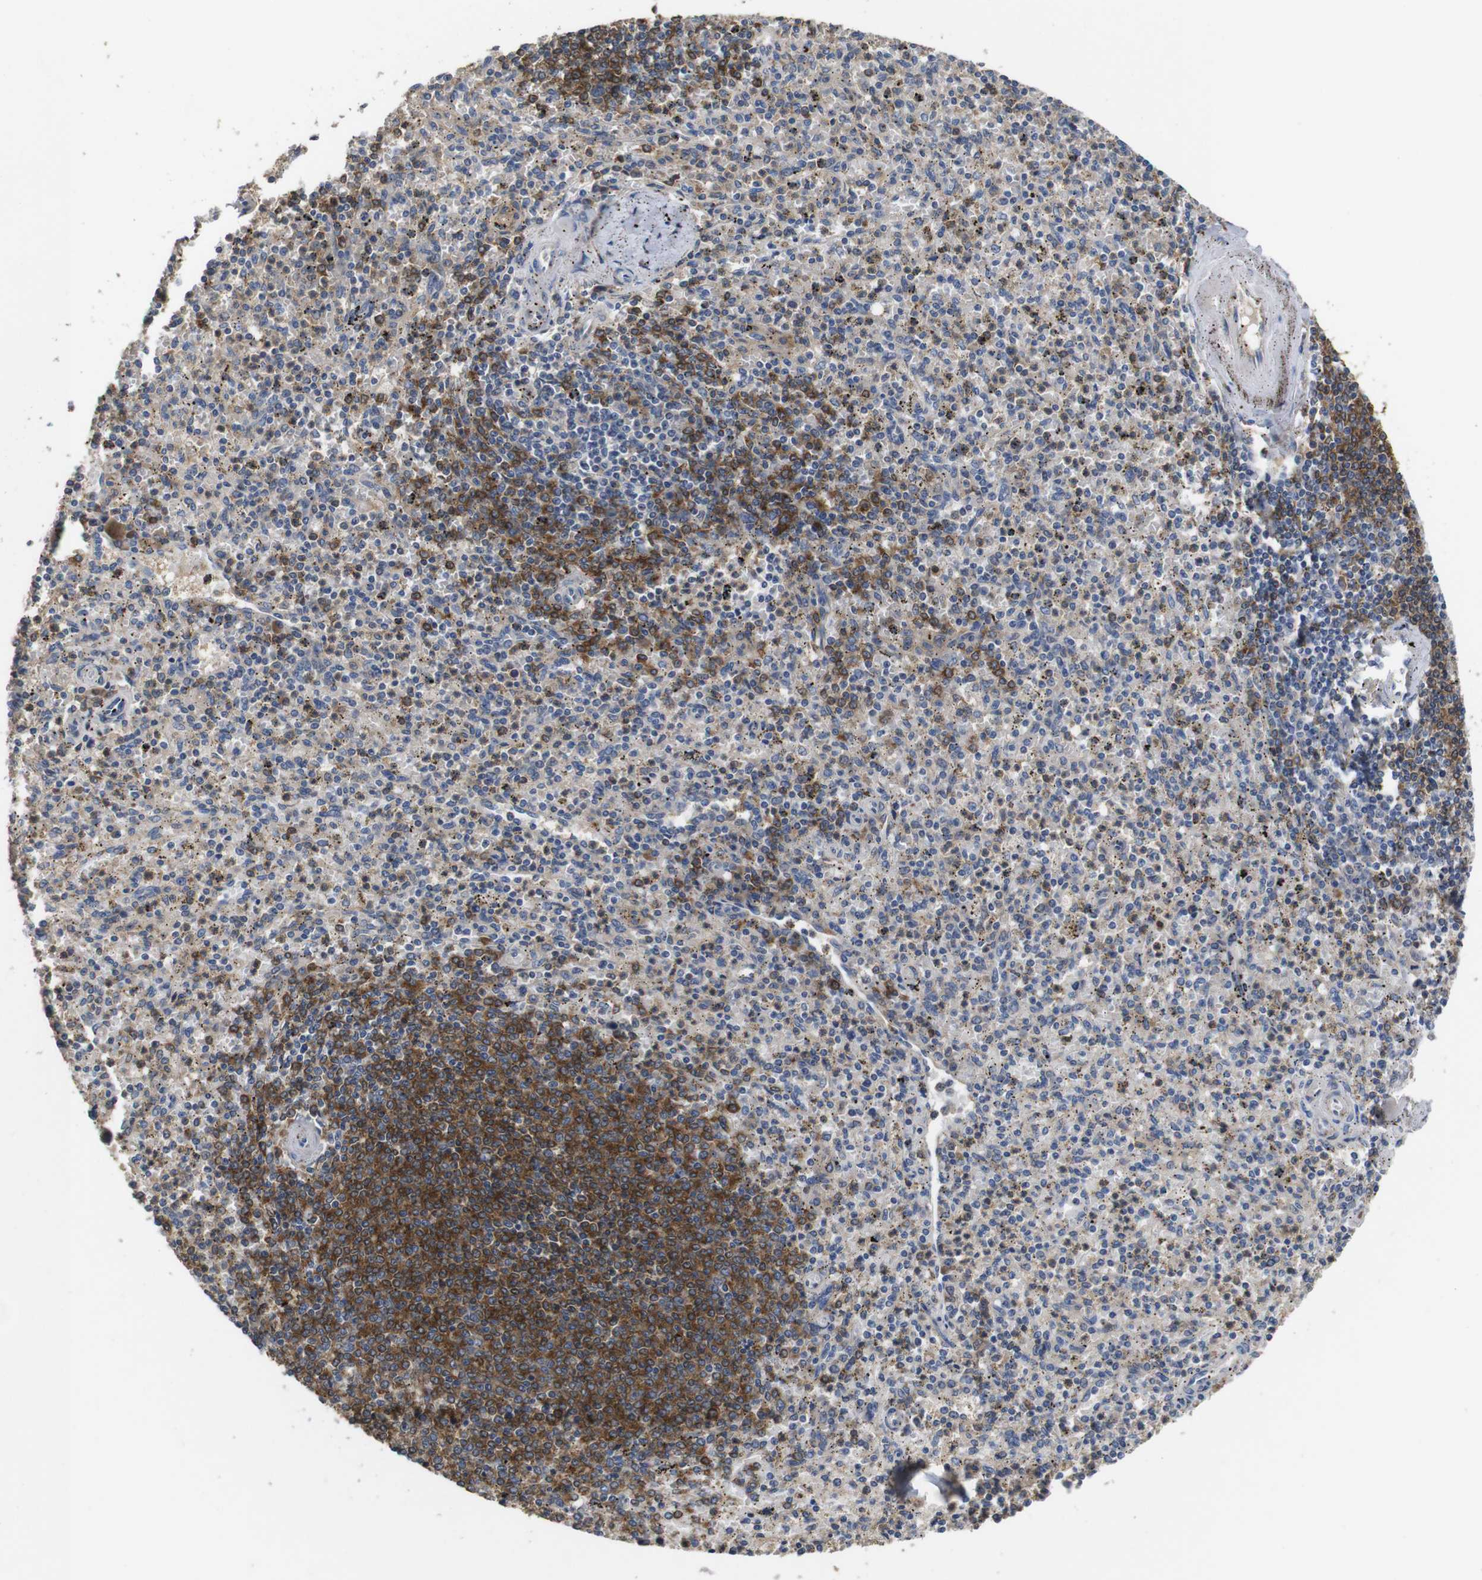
{"staining": {"intensity": "weak", "quantity": "25%-75%", "location": "cytoplasmic/membranous"}, "tissue": "spleen", "cell_type": "Cells in red pulp", "image_type": "normal", "snomed": [{"axis": "morphology", "description": "Normal tissue, NOS"}, {"axis": "topography", "description": "Spleen"}], "caption": "About 25%-75% of cells in red pulp in normal spleen reveal weak cytoplasmic/membranous protein positivity as visualized by brown immunohistochemical staining.", "gene": "ARHGAP24", "patient": {"sex": "male", "age": 72}}